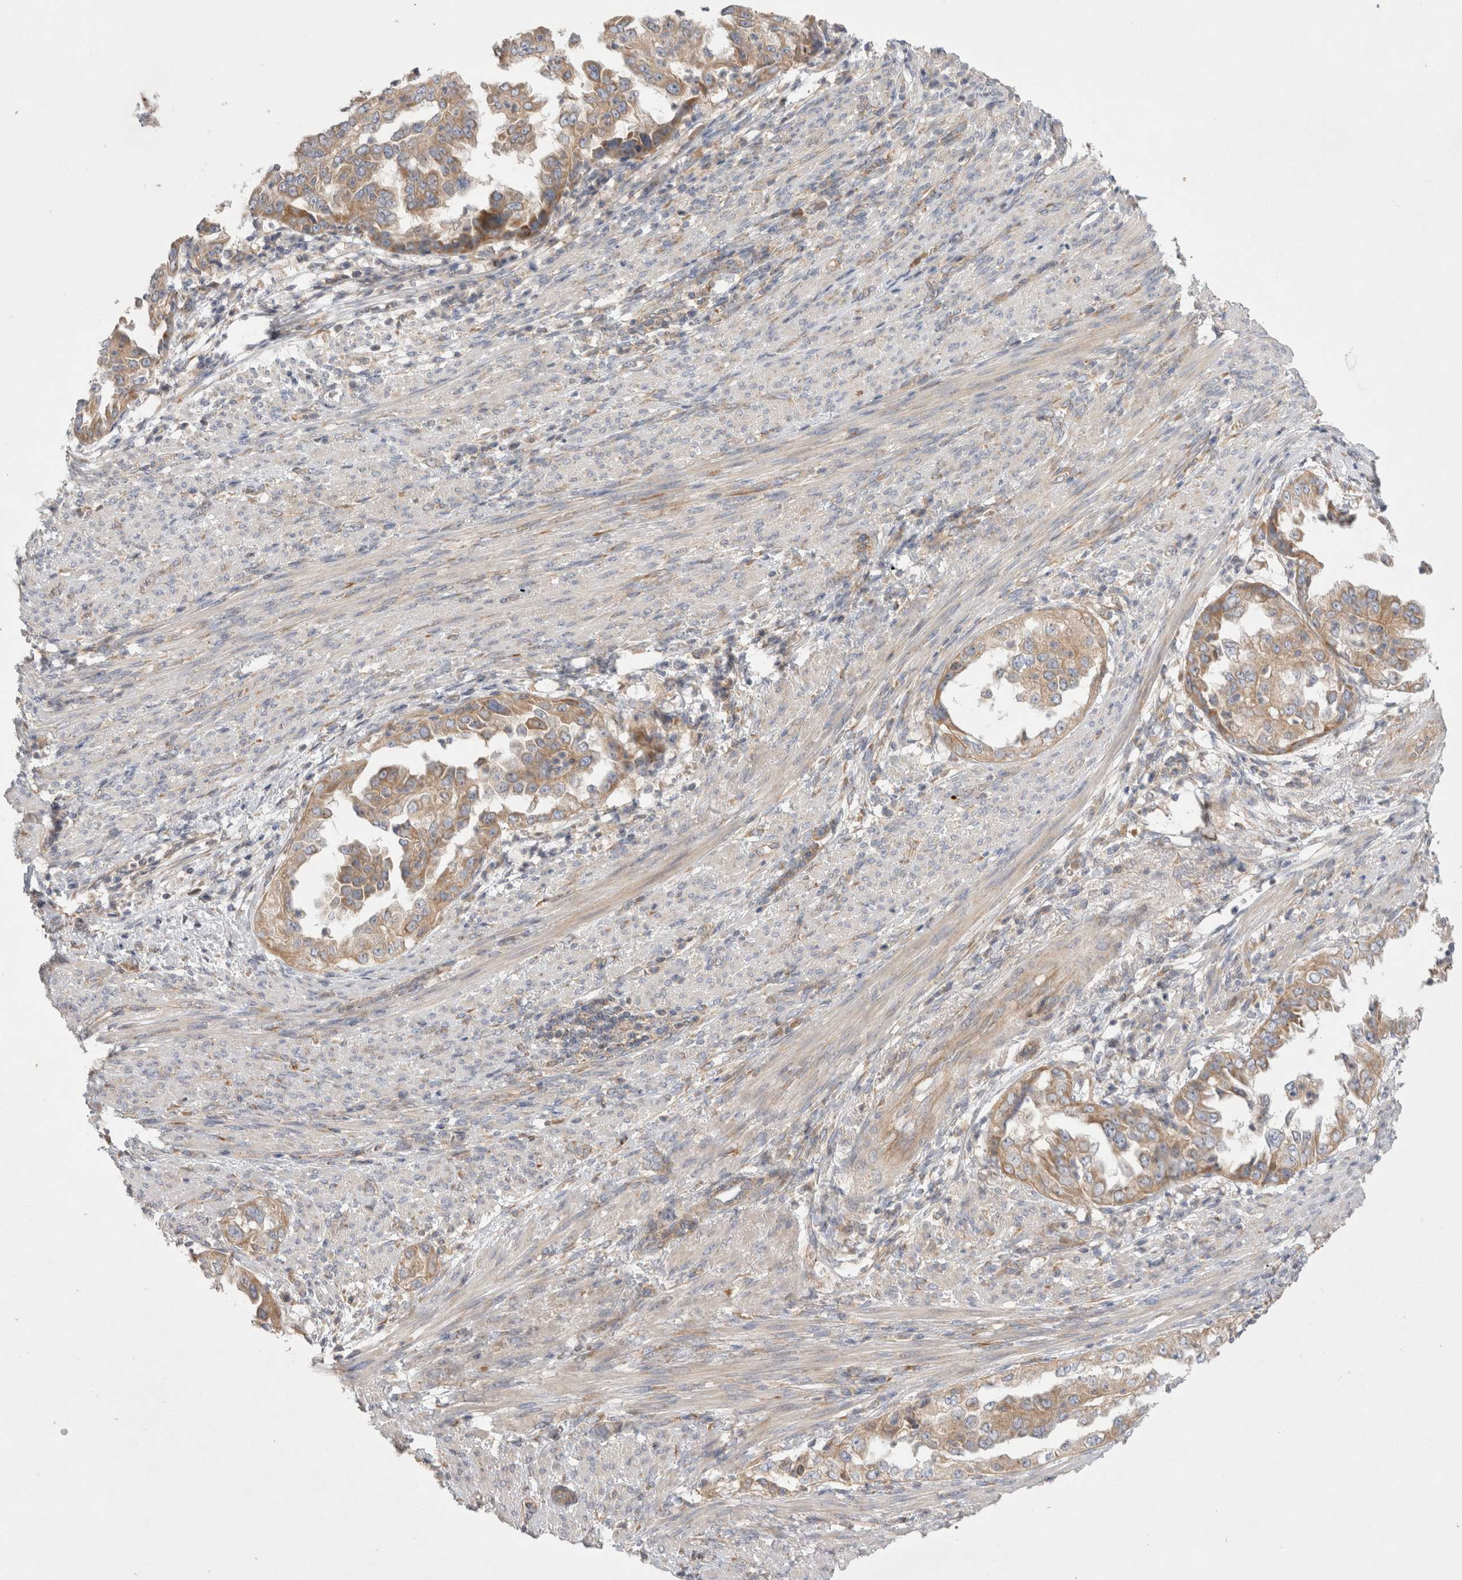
{"staining": {"intensity": "weak", "quantity": ">75%", "location": "cytoplasmic/membranous"}, "tissue": "endometrial cancer", "cell_type": "Tumor cells", "image_type": "cancer", "snomed": [{"axis": "morphology", "description": "Adenocarcinoma, NOS"}, {"axis": "topography", "description": "Endometrium"}], "caption": "Endometrial cancer (adenocarcinoma) stained with a brown dye exhibits weak cytoplasmic/membranous positive expression in about >75% of tumor cells.", "gene": "TBC1D16", "patient": {"sex": "female", "age": 85}}